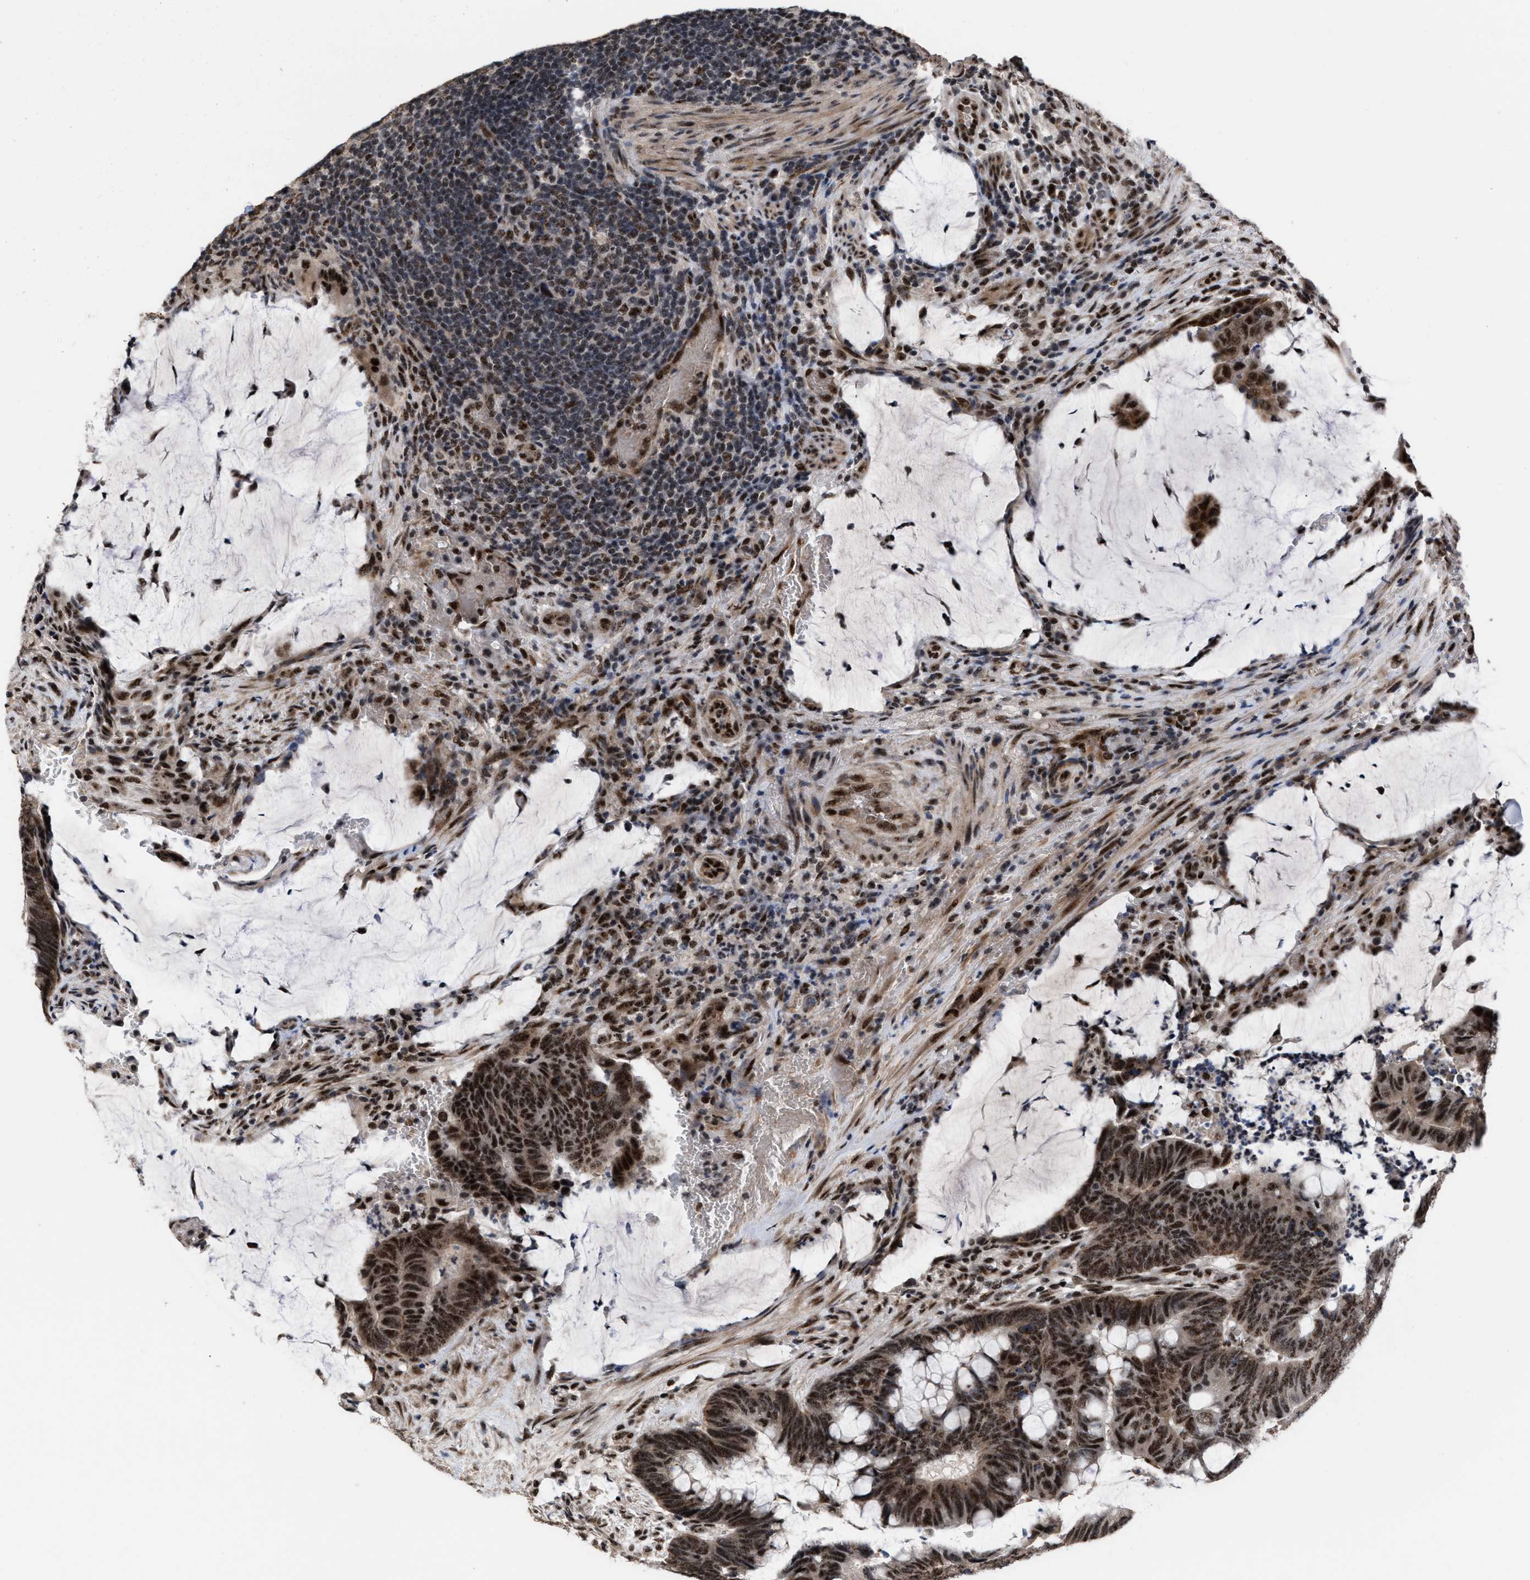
{"staining": {"intensity": "strong", "quantity": ">75%", "location": "nuclear"}, "tissue": "colorectal cancer", "cell_type": "Tumor cells", "image_type": "cancer", "snomed": [{"axis": "morphology", "description": "Normal tissue, NOS"}, {"axis": "morphology", "description": "Adenocarcinoma, NOS"}, {"axis": "topography", "description": "Rectum"}, {"axis": "topography", "description": "Peripheral nerve tissue"}], "caption": "This is a histology image of immunohistochemistry staining of adenocarcinoma (colorectal), which shows strong expression in the nuclear of tumor cells.", "gene": "EIF4A3", "patient": {"sex": "male", "age": 92}}